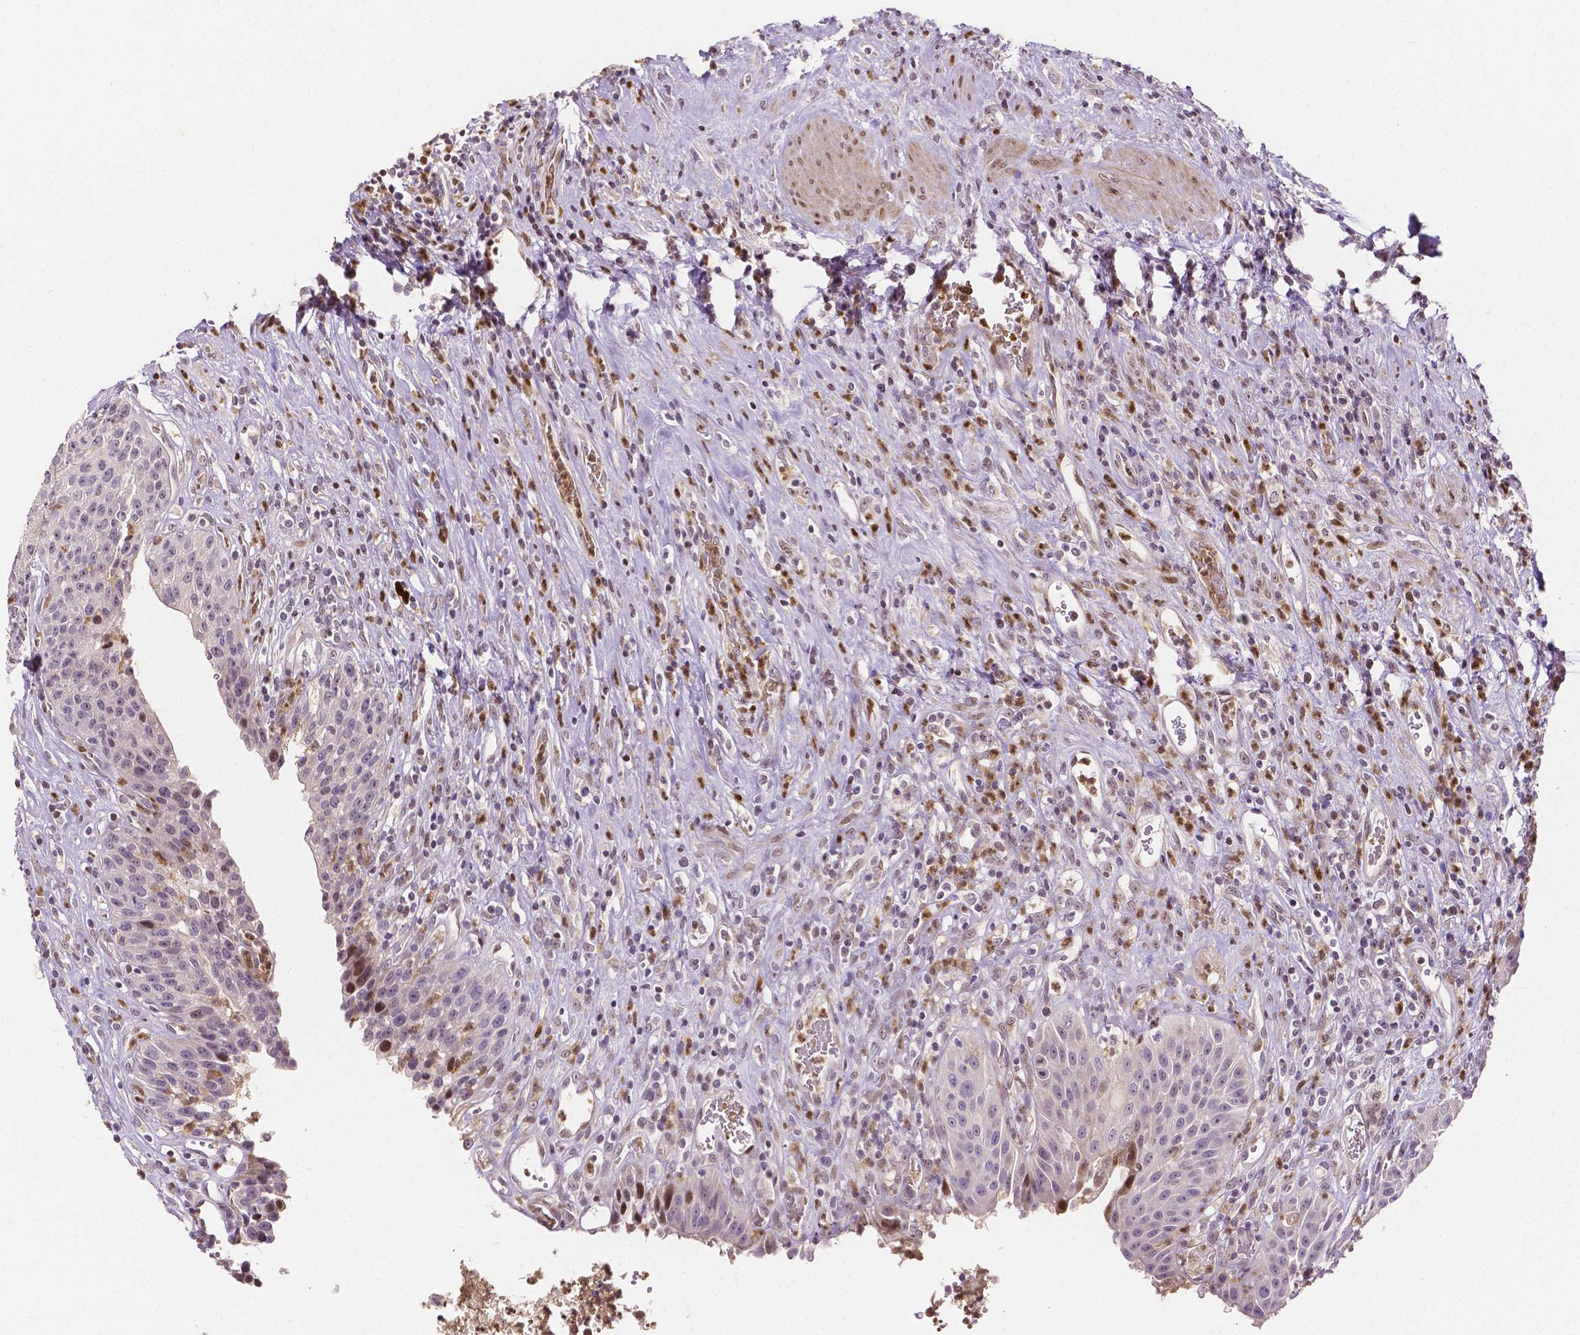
{"staining": {"intensity": "strong", "quantity": "<25%", "location": "nuclear"}, "tissue": "urinary bladder", "cell_type": "Urothelial cells", "image_type": "normal", "snomed": [{"axis": "morphology", "description": "Normal tissue, NOS"}, {"axis": "topography", "description": "Urinary bladder"}], "caption": "Normal urinary bladder shows strong nuclear staining in about <25% of urothelial cells, visualized by immunohistochemistry. The staining was performed using DAB, with brown indicating positive protein expression. Nuclei are stained blue with hematoxylin.", "gene": "PTPN18", "patient": {"sex": "female", "age": 56}}